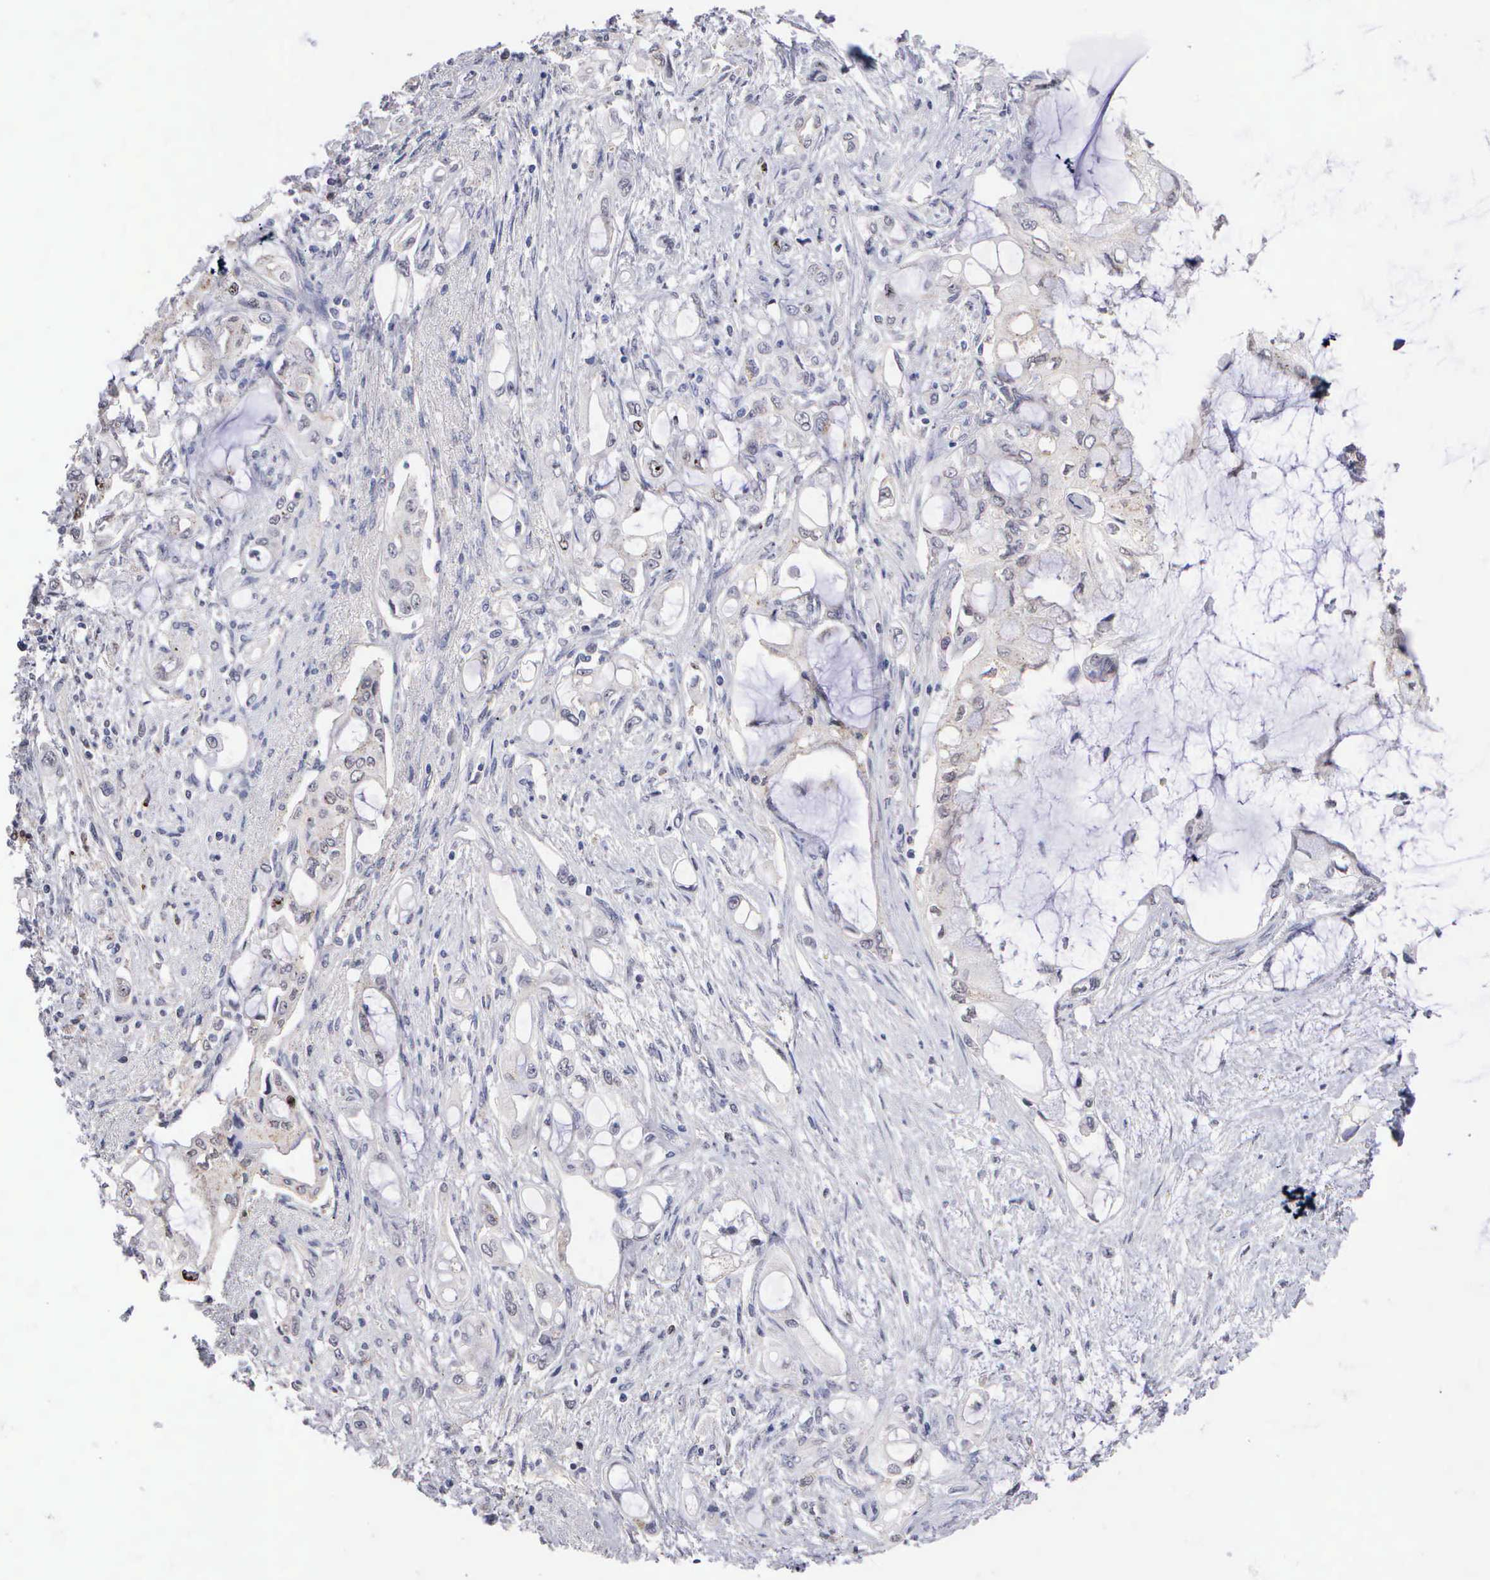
{"staining": {"intensity": "negative", "quantity": "none", "location": "none"}, "tissue": "pancreatic cancer", "cell_type": "Tumor cells", "image_type": "cancer", "snomed": [{"axis": "morphology", "description": "Adenocarcinoma, NOS"}, {"axis": "topography", "description": "Pancreas"}], "caption": "Tumor cells are negative for protein expression in human pancreatic cancer (adenocarcinoma).", "gene": "KDM6A", "patient": {"sex": "female", "age": 70}}